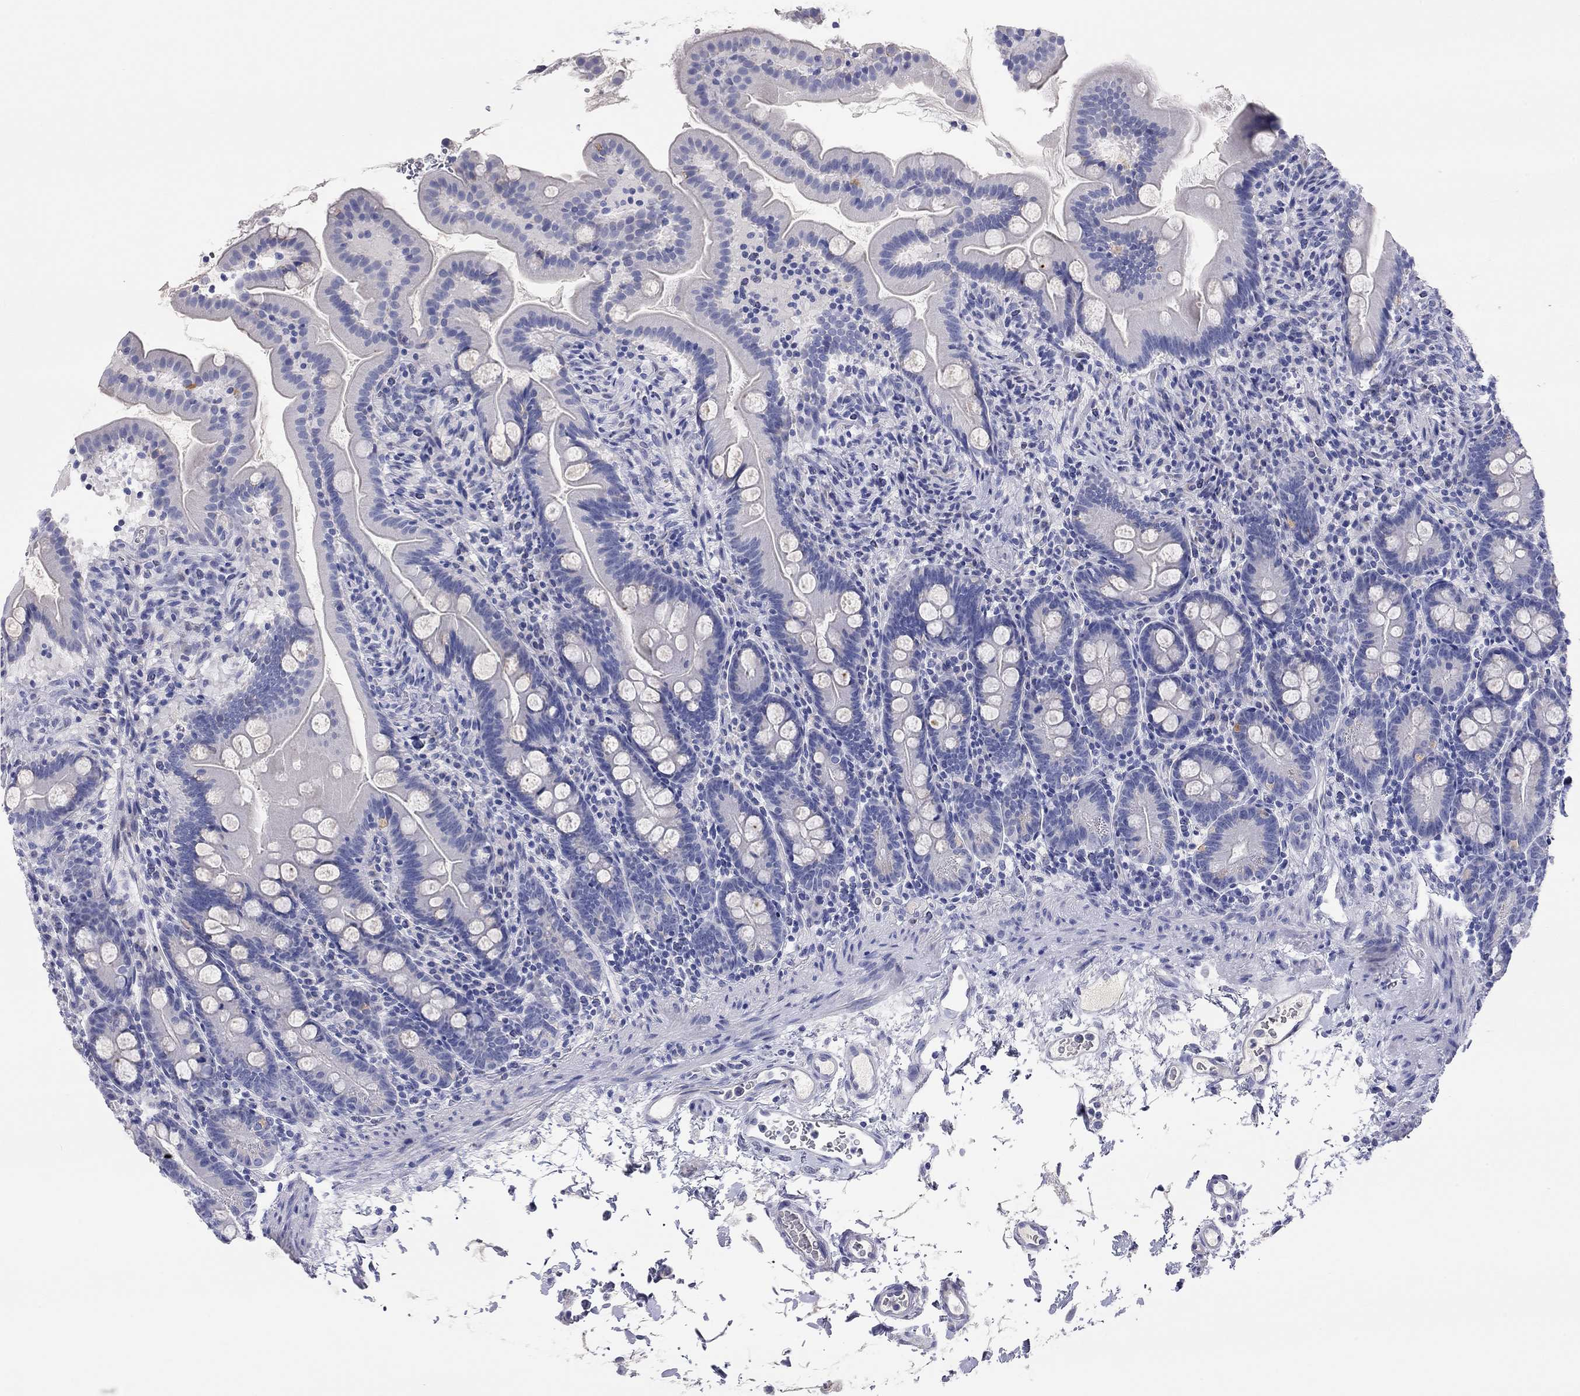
{"staining": {"intensity": "negative", "quantity": "none", "location": "none"}, "tissue": "small intestine", "cell_type": "Glandular cells", "image_type": "normal", "snomed": [{"axis": "morphology", "description": "Normal tissue, NOS"}, {"axis": "topography", "description": "Small intestine"}], "caption": "Micrograph shows no protein expression in glandular cells of unremarkable small intestine. (Brightfield microscopy of DAB IHC at high magnification).", "gene": "ST7L", "patient": {"sex": "female", "age": 44}}